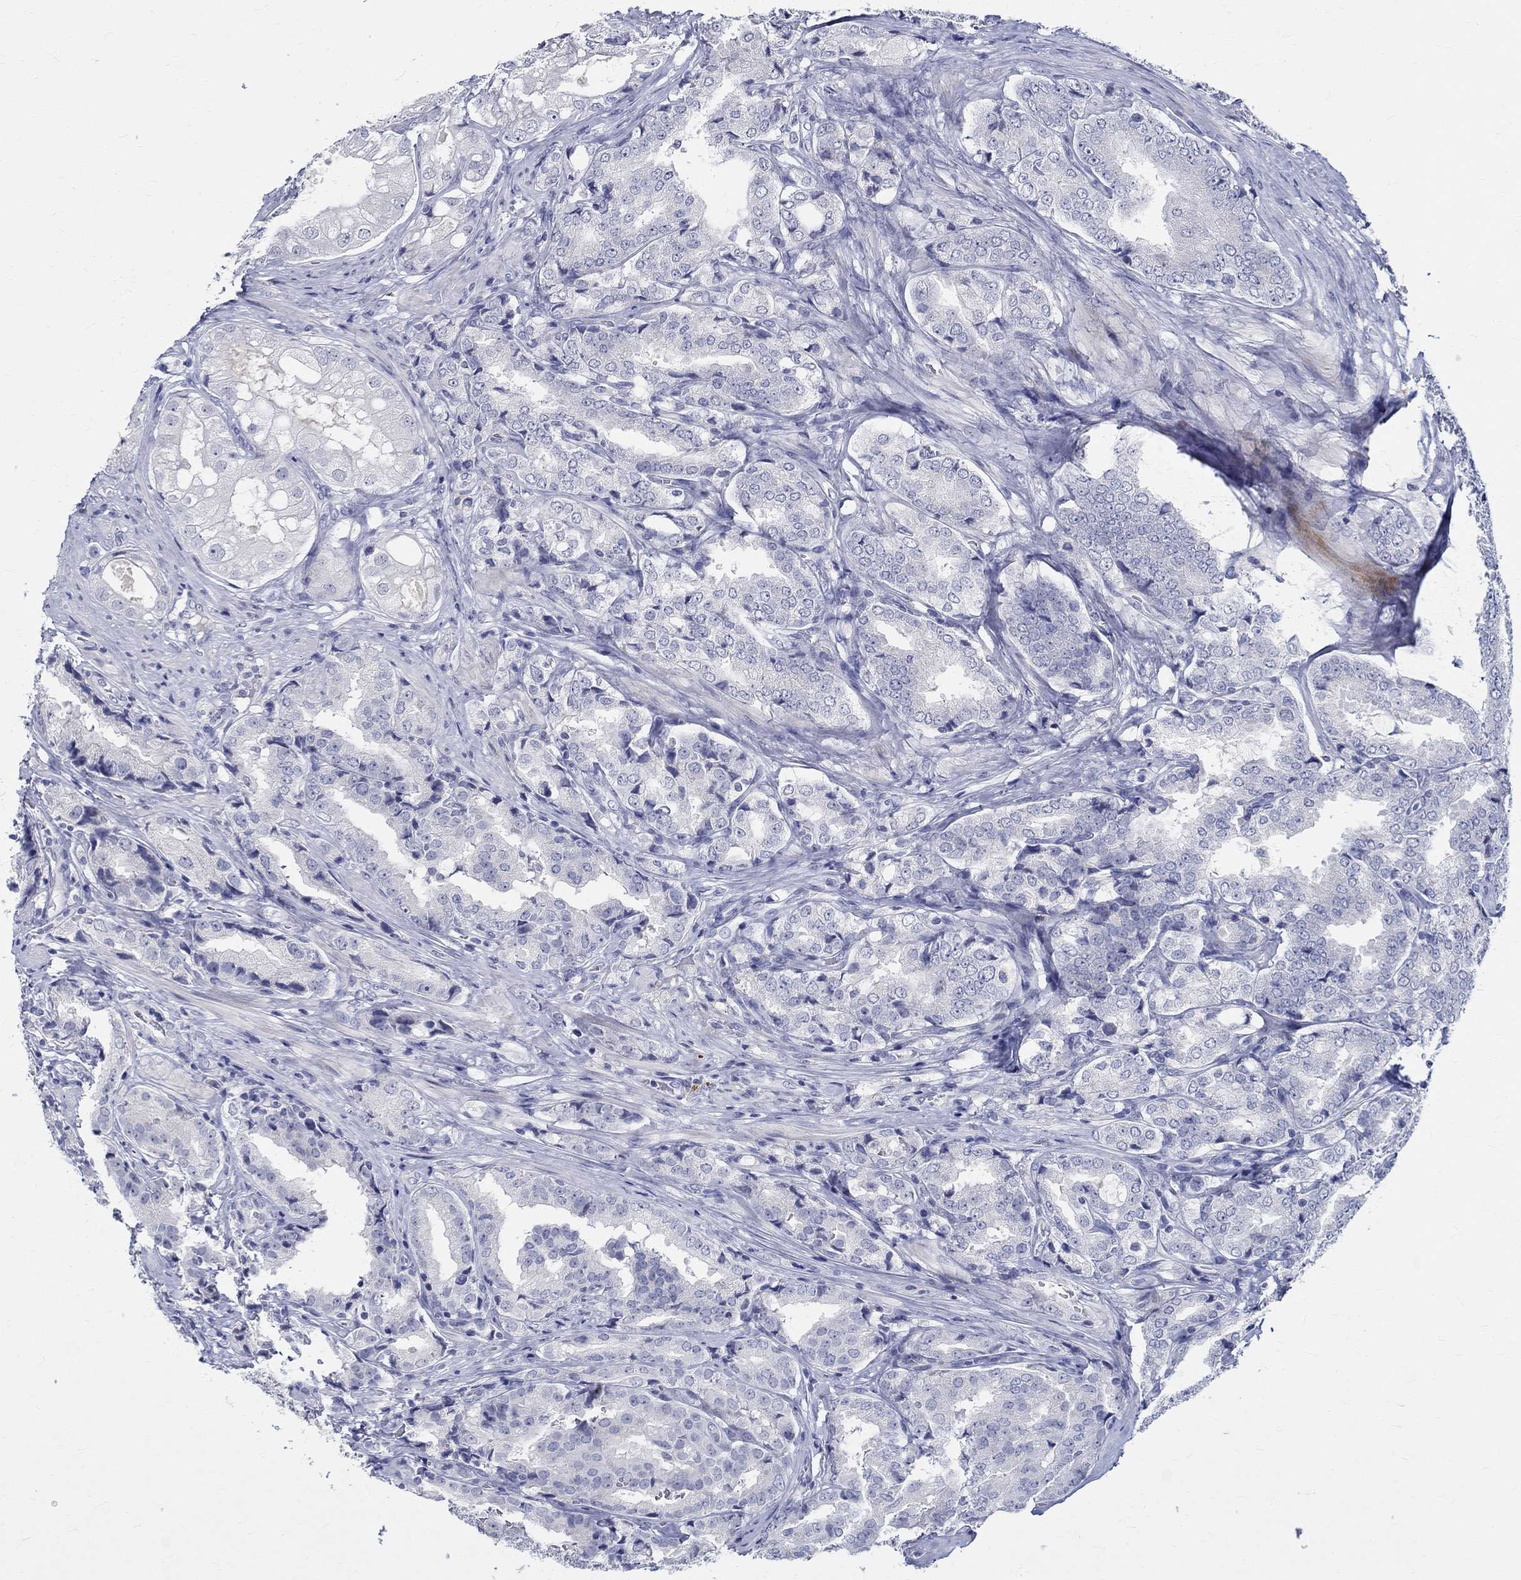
{"staining": {"intensity": "negative", "quantity": "none", "location": "none"}, "tissue": "prostate cancer", "cell_type": "Tumor cells", "image_type": "cancer", "snomed": [{"axis": "morphology", "description": "Adenocarcinoma, NOS"}, {"axis": "topography", "description": "Prostate"}], "caption": "High power microscopy micrograph of an immunohistochemistry (IHC) photomicrograph of adenocarcinoma (prostate), revealing no significant positivity in tumor cells.", "gene": "CETN1", "patient": {"sex": "male", "age": 65}}